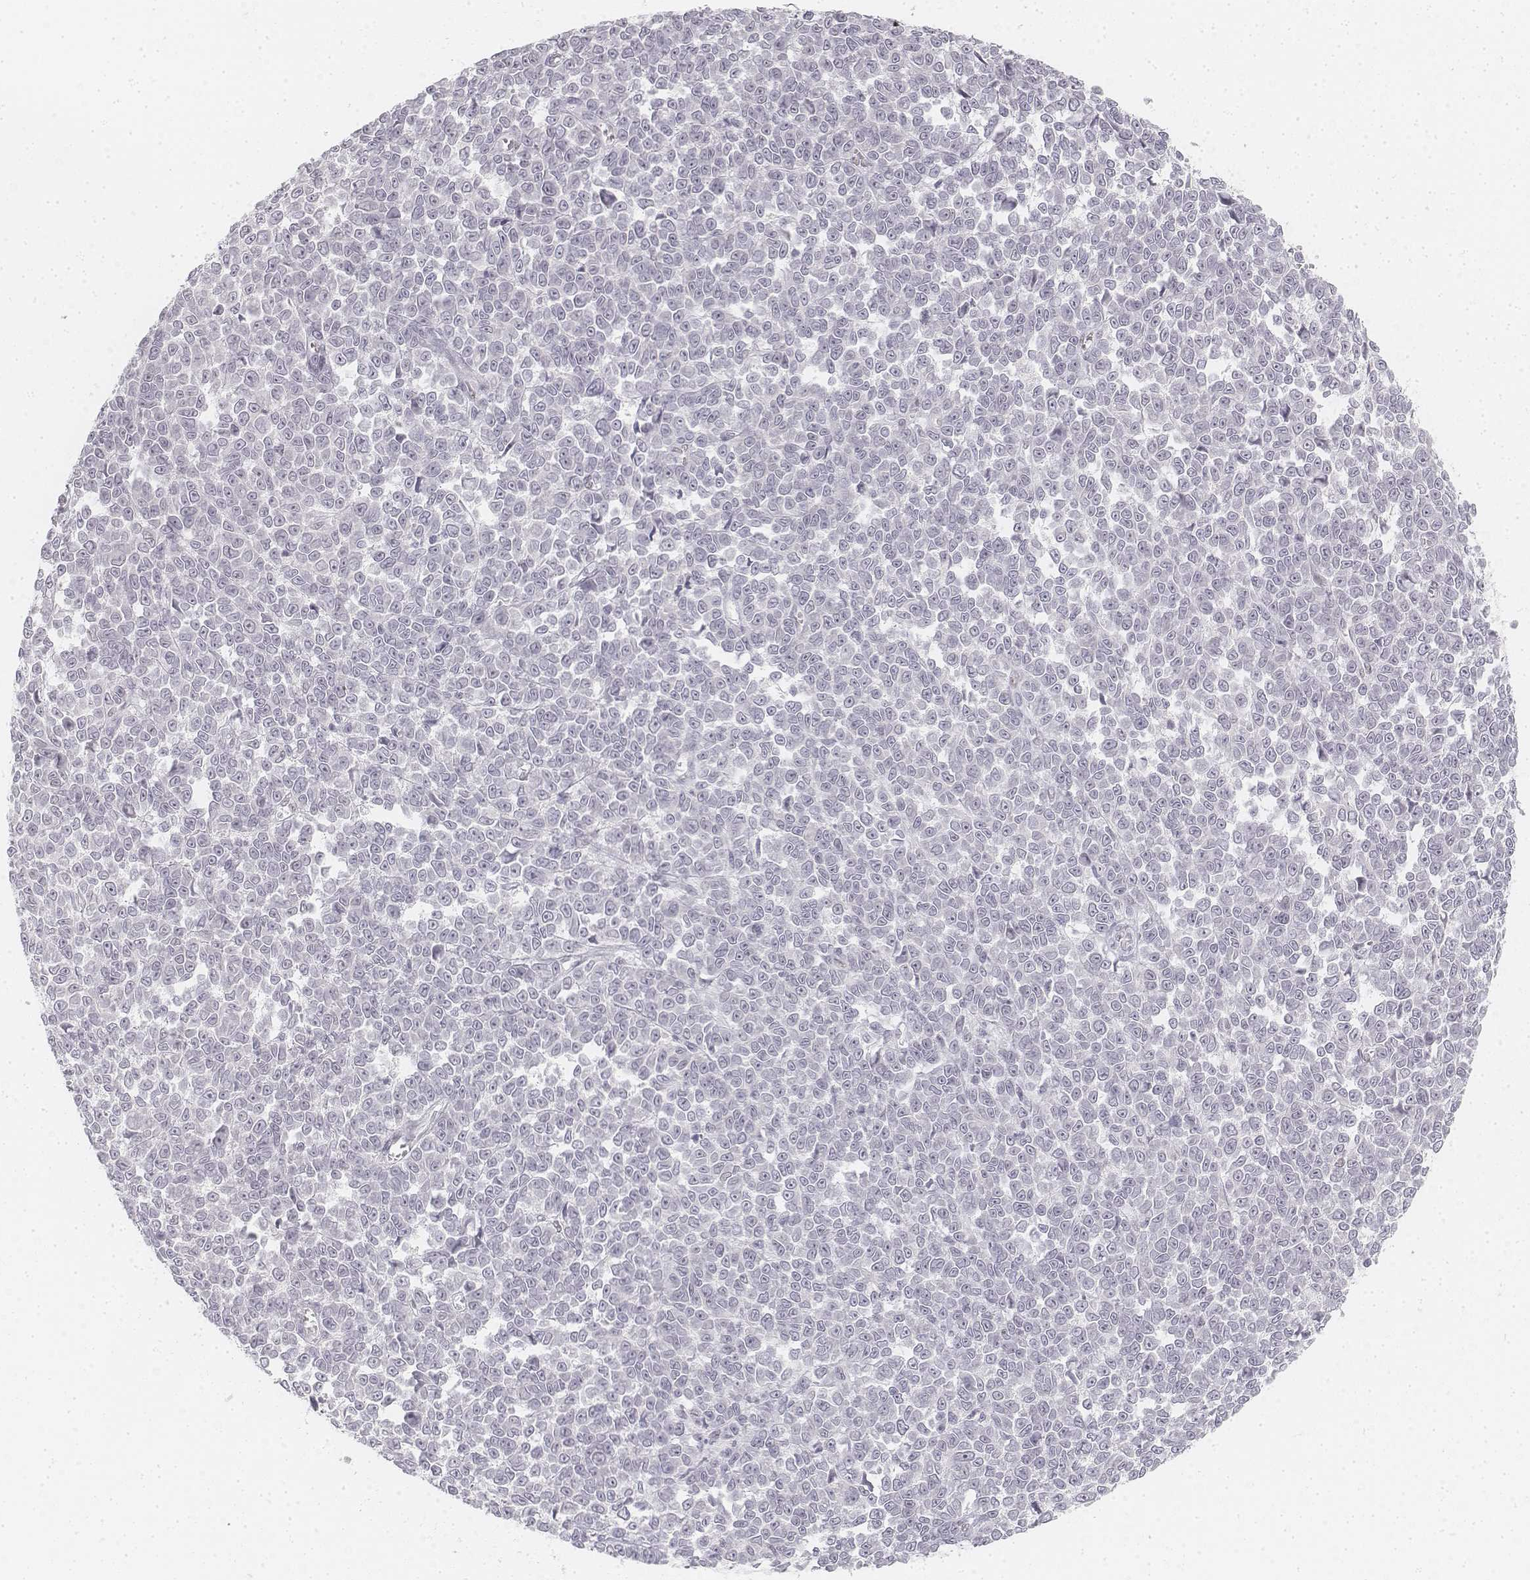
{"staining": {"intensity": "negative", "quantity": "none", "location": "none"}, "tissue": "melanoma", "cell_type": "Tumor cells", "image_type": "cancer", "snomed": [{"axis": "morphology", "description": "Malignant melanoma, NOS"}, {"axis": "topography", "description": "Skin"}], "caption": "A micrograph of malignant melanoma stained for a protein reveals no brown staining in tumor cells. (DAB (3,3'-diaminobenzidine) immunohistochemistry (IHC) with hematoxylin counter stain).", "gene": "KRTAP2-1", "patient": {"sex": "female", "age": 95}}